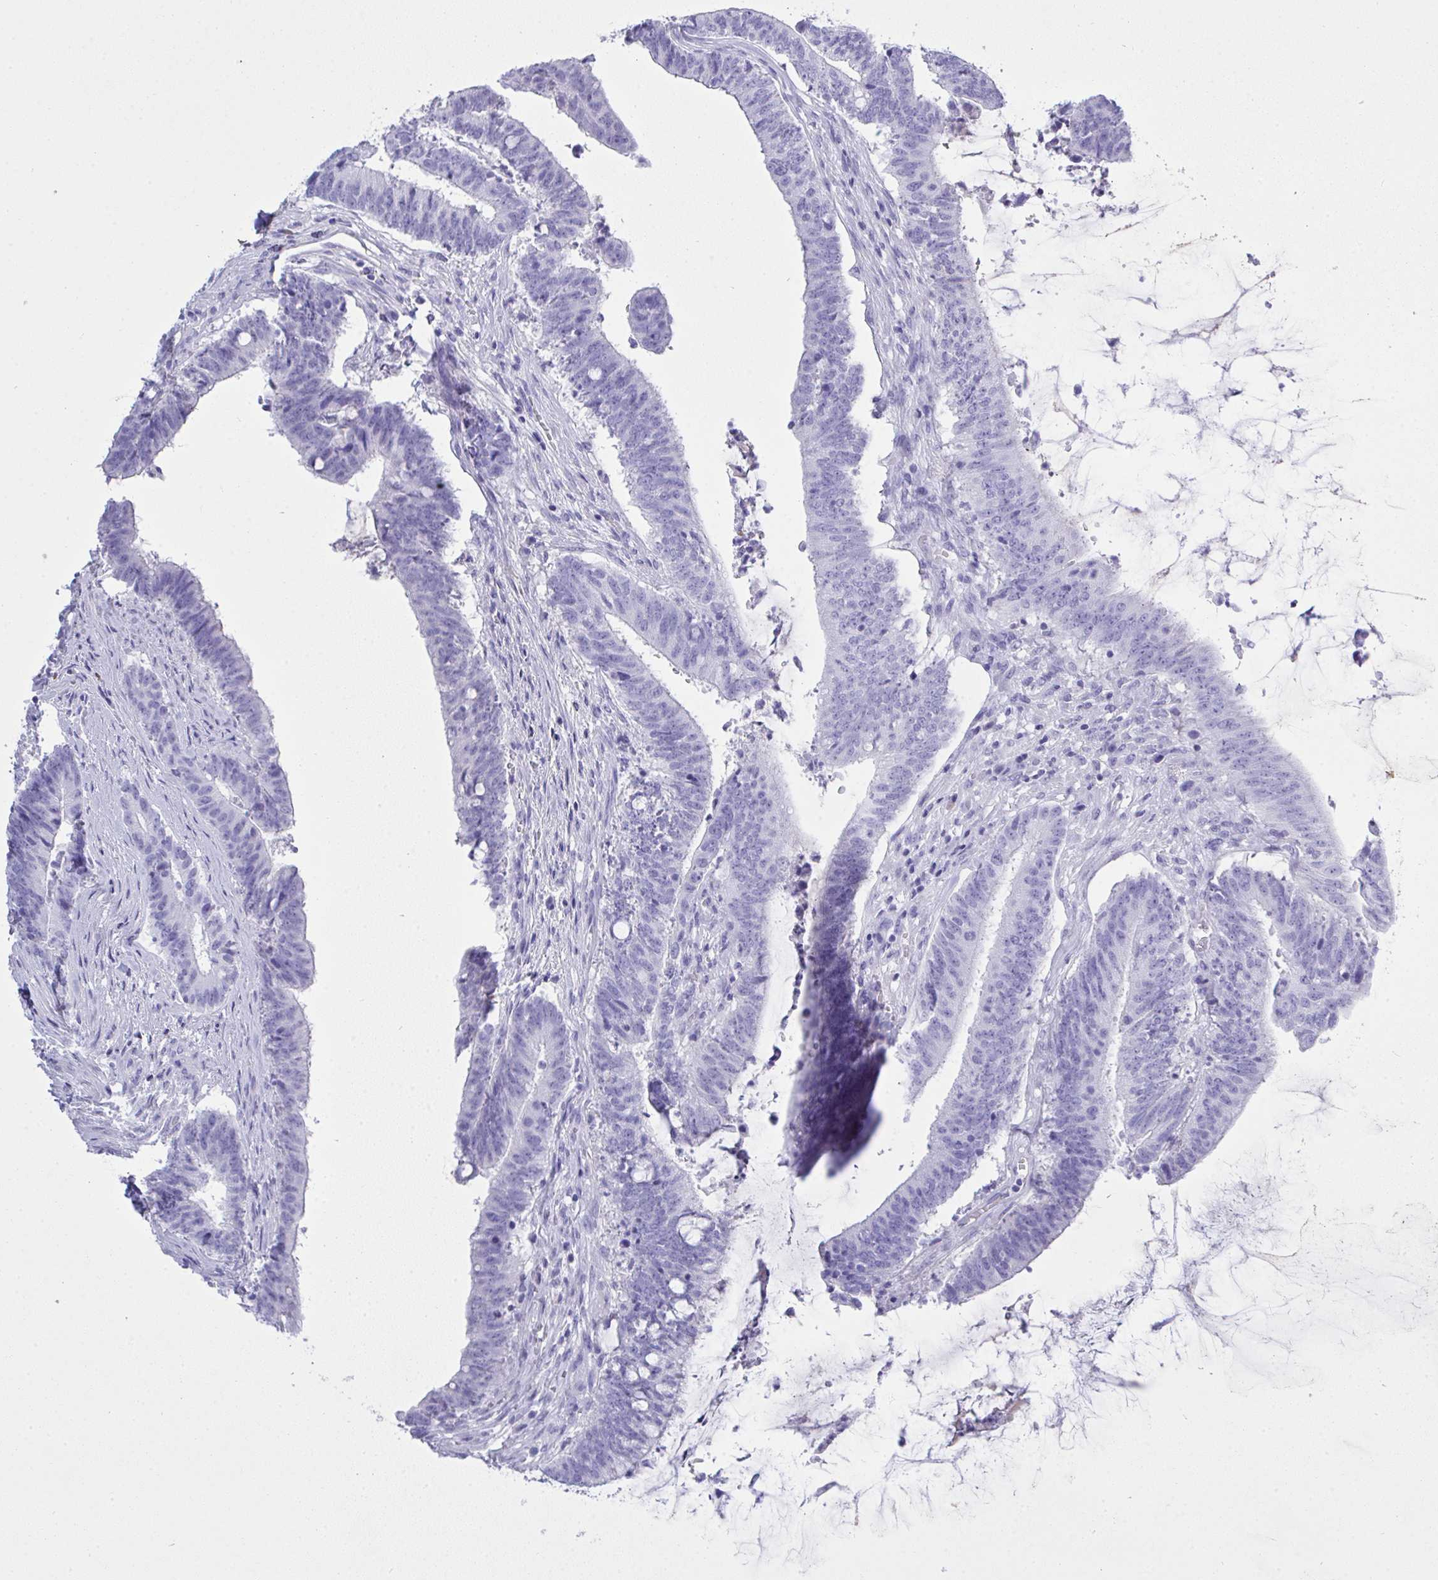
{"staining": {"intensity": "negative", "quantity": "none", "location": "none"}, "tissue": "colorectal cancer", "cell_type": "Tumor cells", "image_type": "cancer", "snomed": [{"axis": "morphology", "description": "Adenocarcinoma, NOS"}, {"axis": "topography", "description": "Colon"}], "caption": "Human colorectal cancer stained for a protein using immunohistochemistry exhibits no positivity in tumor cells.", "gene": "AKR1D1", "patient": {"sex": "female", "age": 43}}